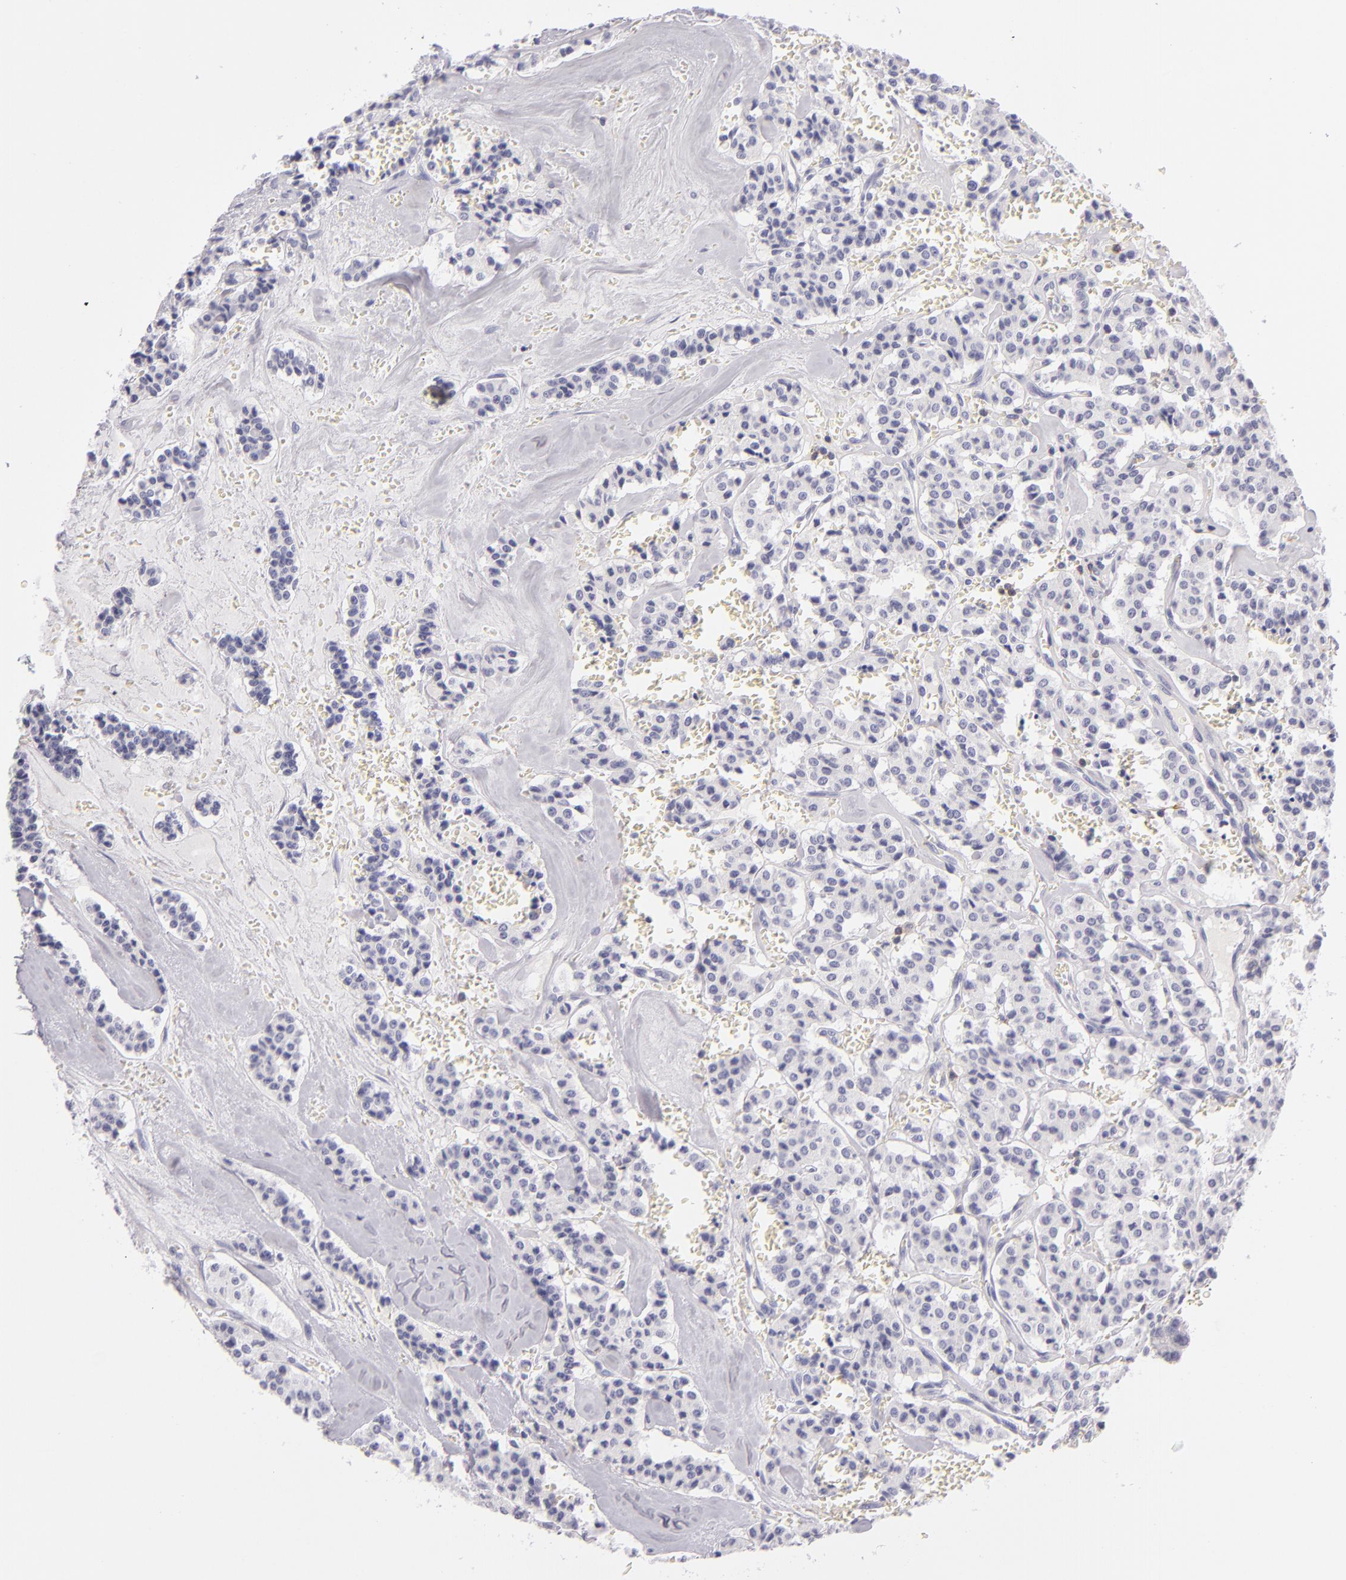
{"staining": {"intensity": "negative", "quantity": "none", "location": "none"}, "tissue": "carcinoid", "cell_type": "Tumor cells", "image_type": "cancer", "snomed": [{"axis": "morphology", "description": "Carcinoid, malignant, NOS"}, {"axis": "topography", "description": "Bronchus"}], "caption": "Tumor cells show no significant protein staining in carcinoid.", "gene": "CD48", "patient": {"sex": "male", "age": 55}}